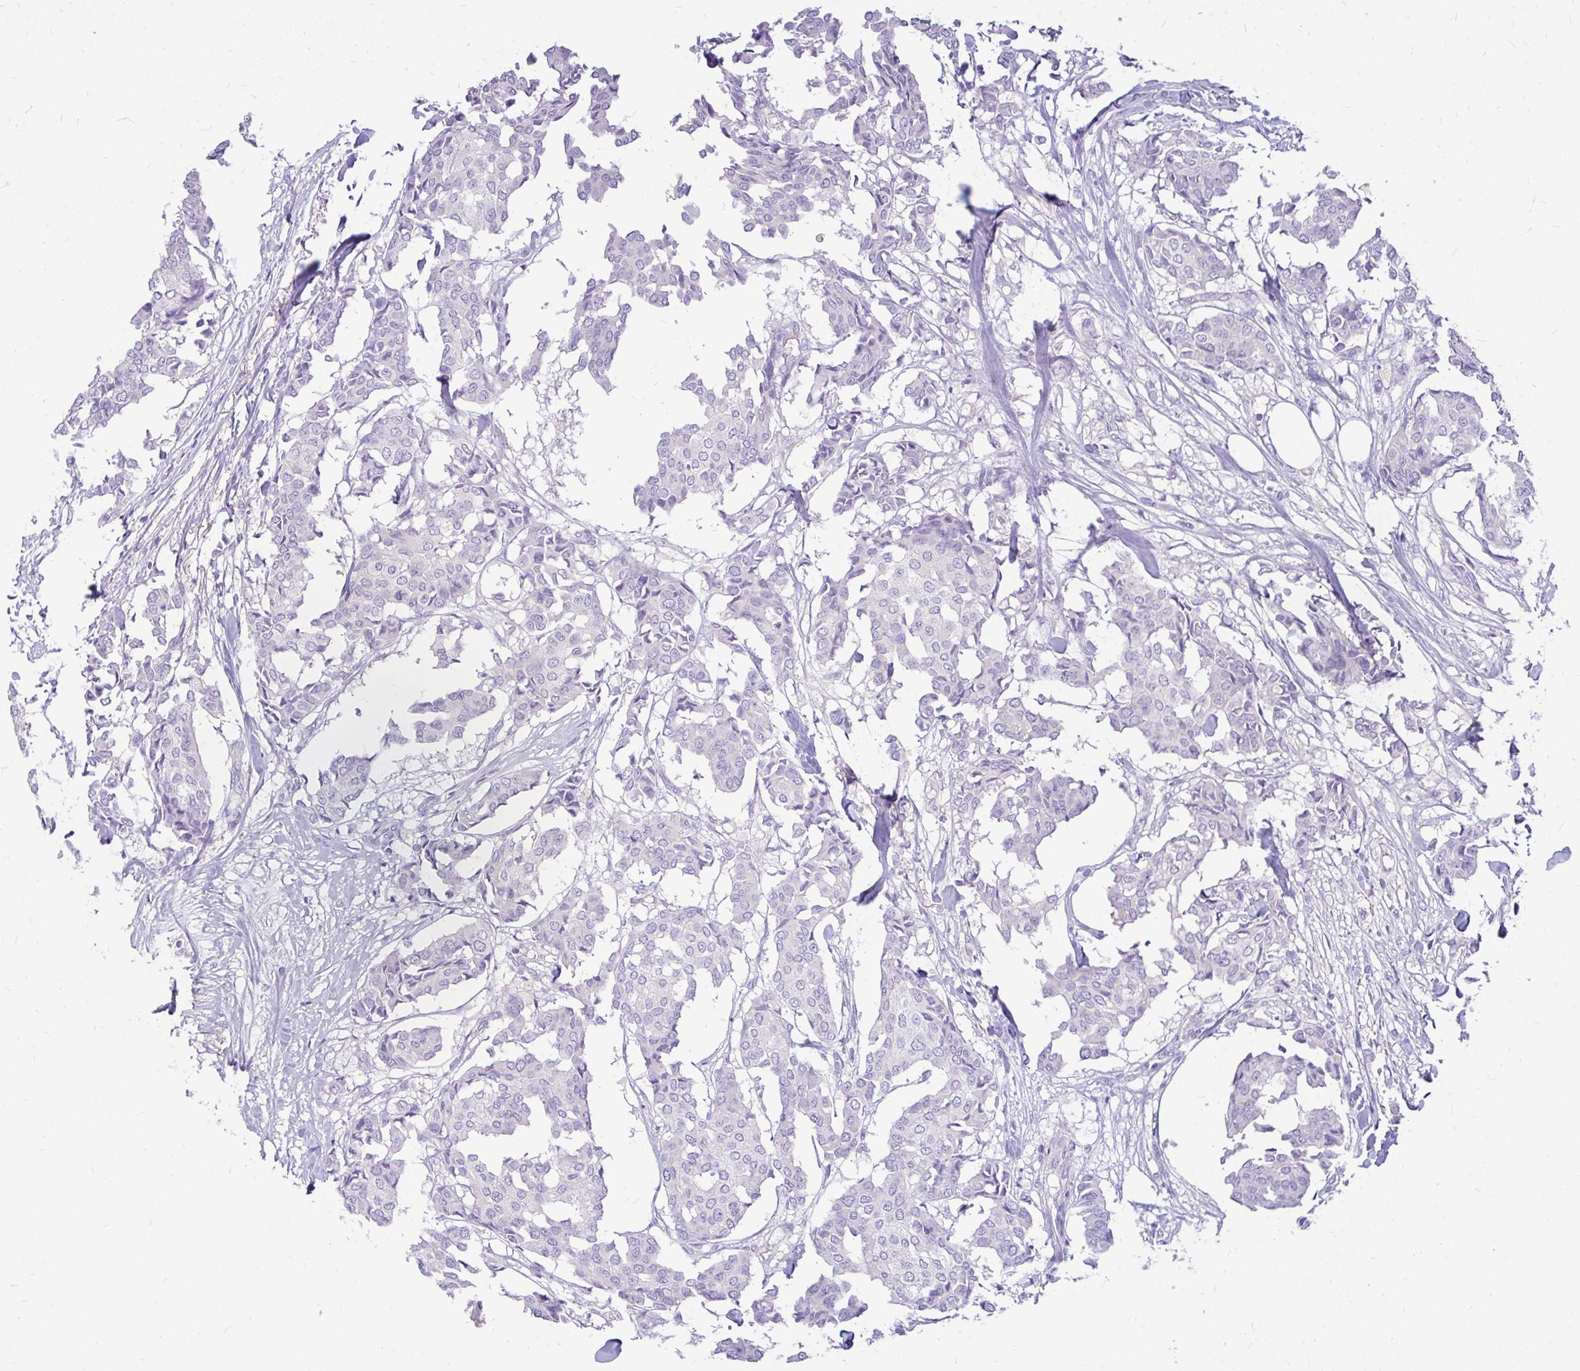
{"staining": {"intensity": "negative", "quantity": "none", "location": "none"}, "tissue": "breast cancer", "cell_type": "Tumor cells", "image_type": "cancer", "snomed": [{"axis": "morphology", "description": "Duct carcinoma"}, {"axis": "topography", "description": "Breast"}], "caption": "IHC photomicrograph of intraductal carcinoma (breast) stained for a protein (brown), which reveals no expression in tumor cells.", "gene": "MAP1LC3A", "patient": {"sex": "female", "age": 75}}